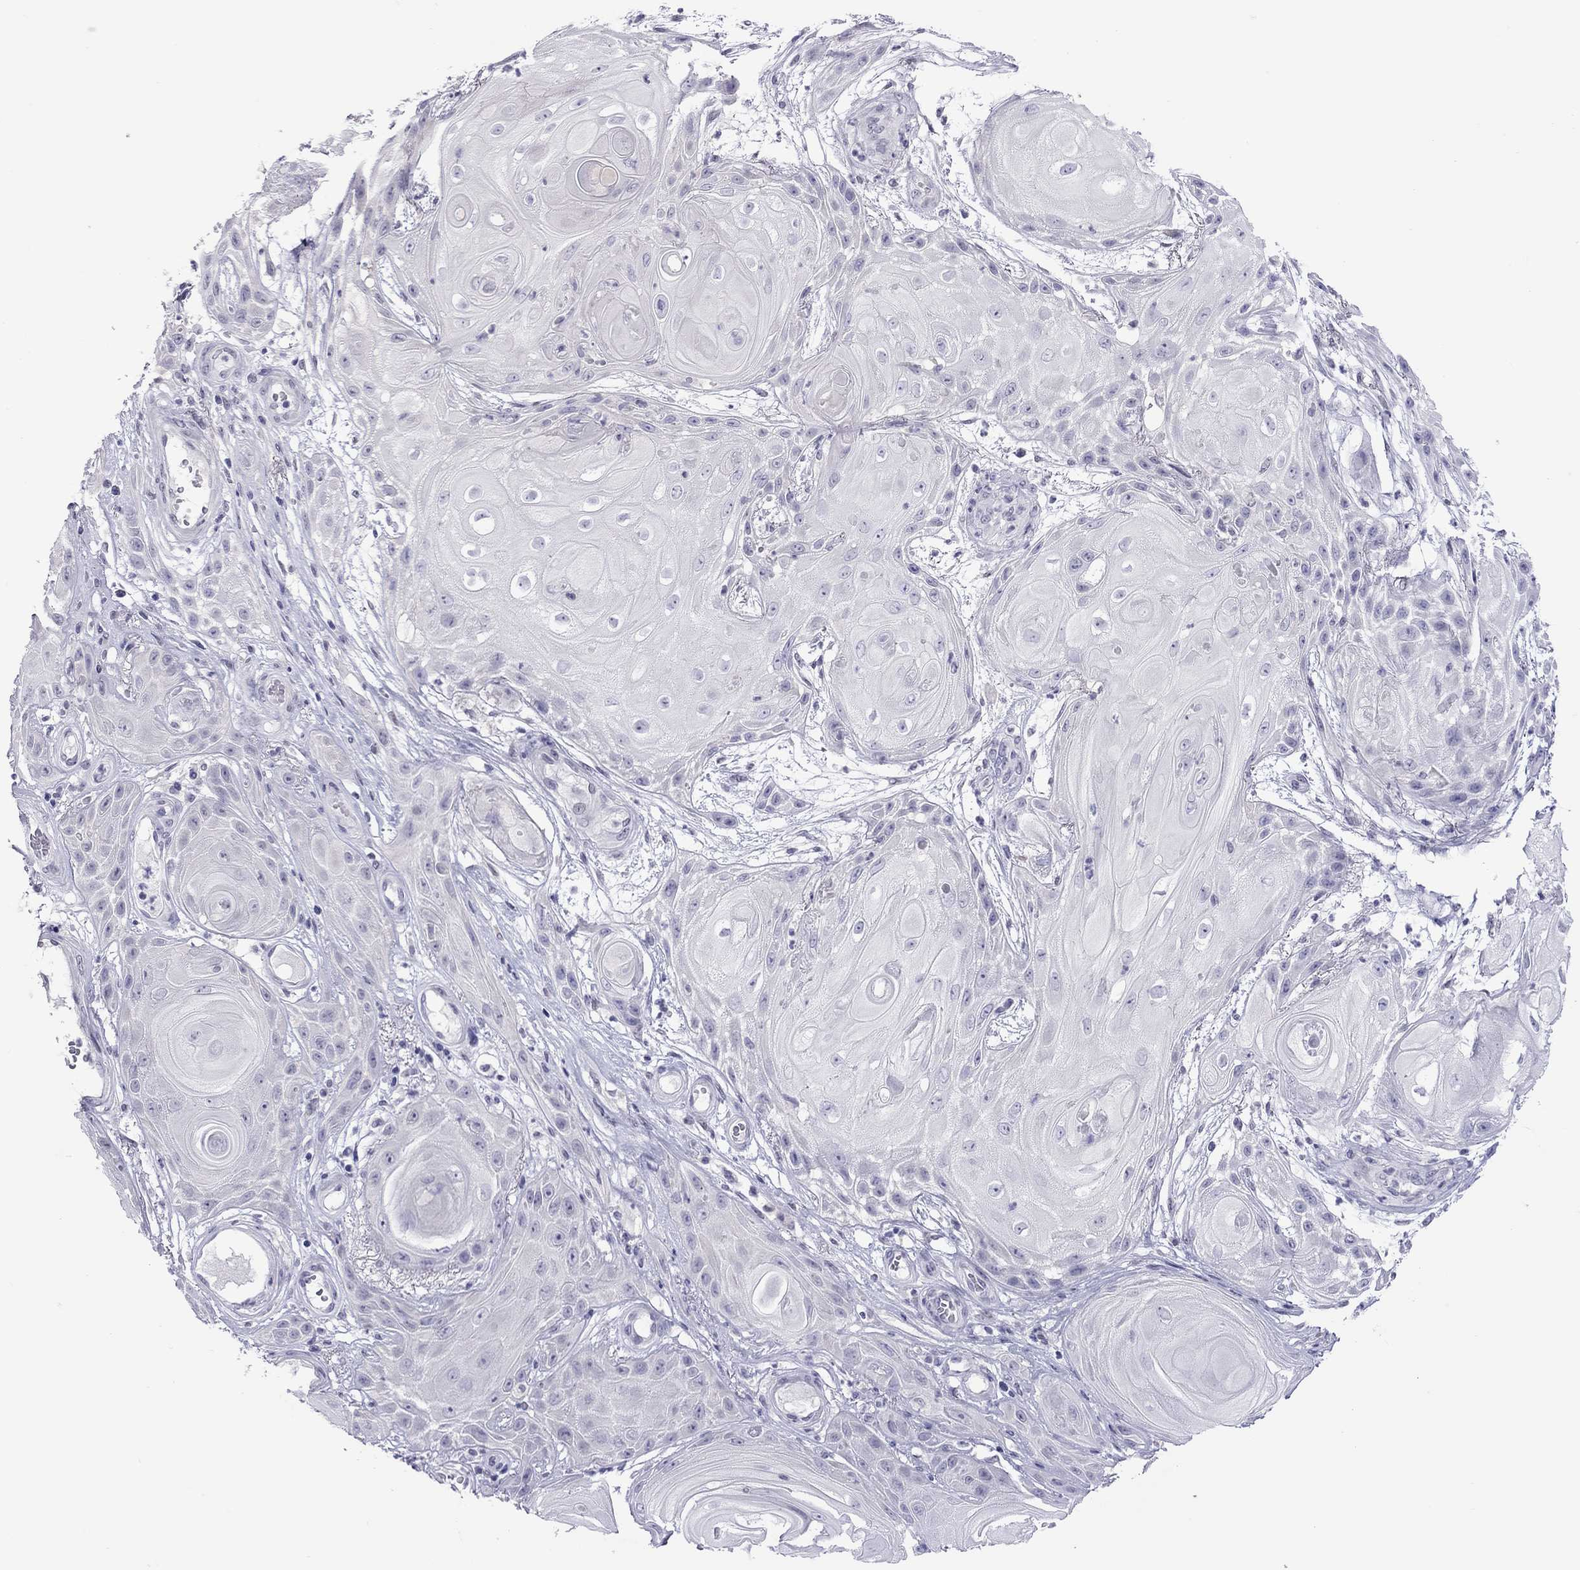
{"staining": {"intensity": "negative", "quantity": "none", "location": "none"}, "tissue": "skin cancer", "cell_type": "Tumor cells", "image_type": "cancer", "snomed": [{"axis": "morphology", "description": "Squamous cell carcinoma, NOS"}, {"axis": "topography", "description": "Skin"}], "caption": "IHC histopathology image of skin squamous cell carcinoma stained for a protein (brown), which displays no expression in tumor cells.", "gene": "CHRNB3", "patient": {"sex": "male", "age": 62}}